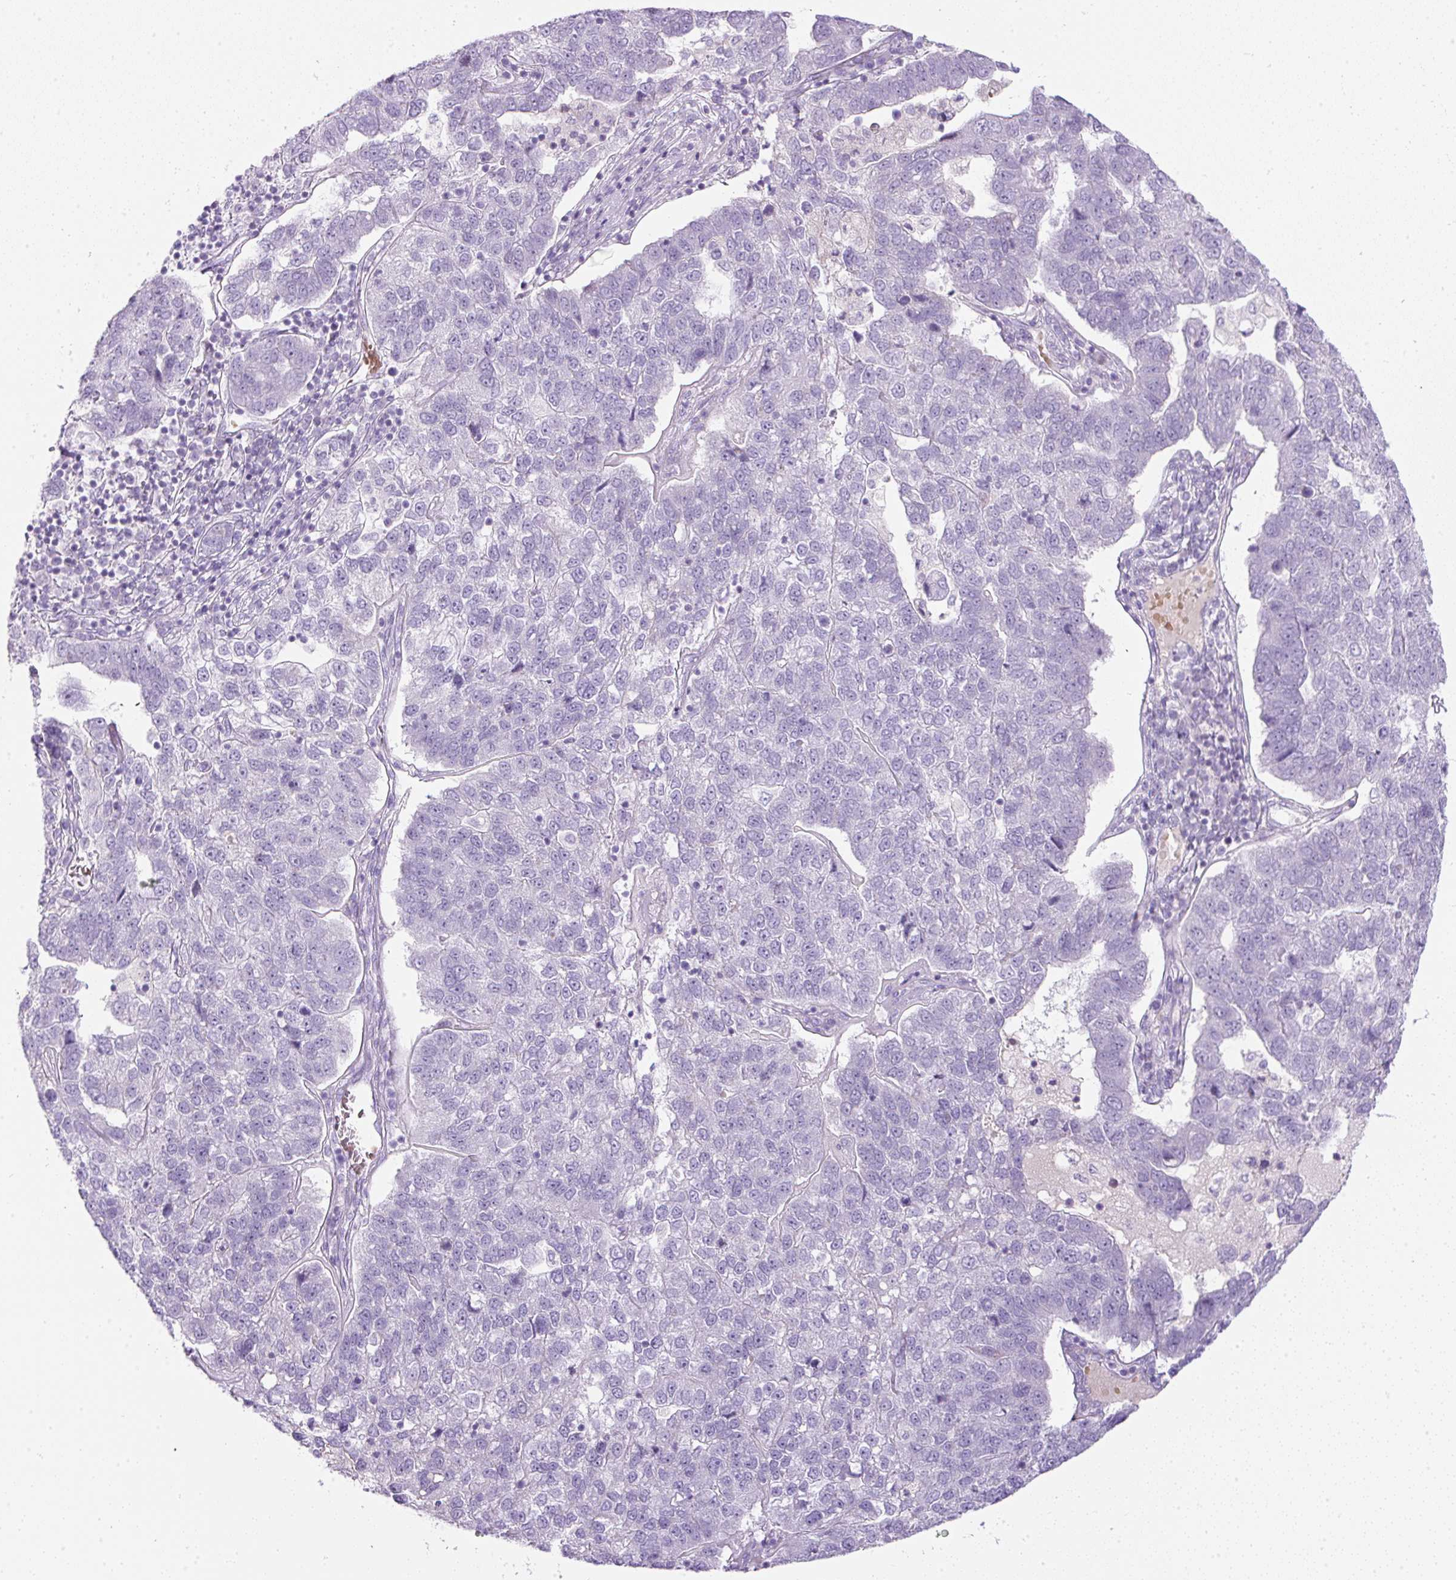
{"staining": {"intensity": "negative", "quantity": "none", "location": "none"}, "tissue": "pancreatic cancer", "cell_type": "Tumor cells", "image_type": "cancer", "snomed": [{"axis": "morphology", "description": "Adenocarcinoma, NOS"}, {"axis": "topography", "description": "Pancreas"}], "caption": "Human pancreatic adenocarcinoma stained for a protein using IHC exhibits no positivity in tumor cells.", "gene": "FGFBP3", "patient": {"sex": "female", "age": 61}}